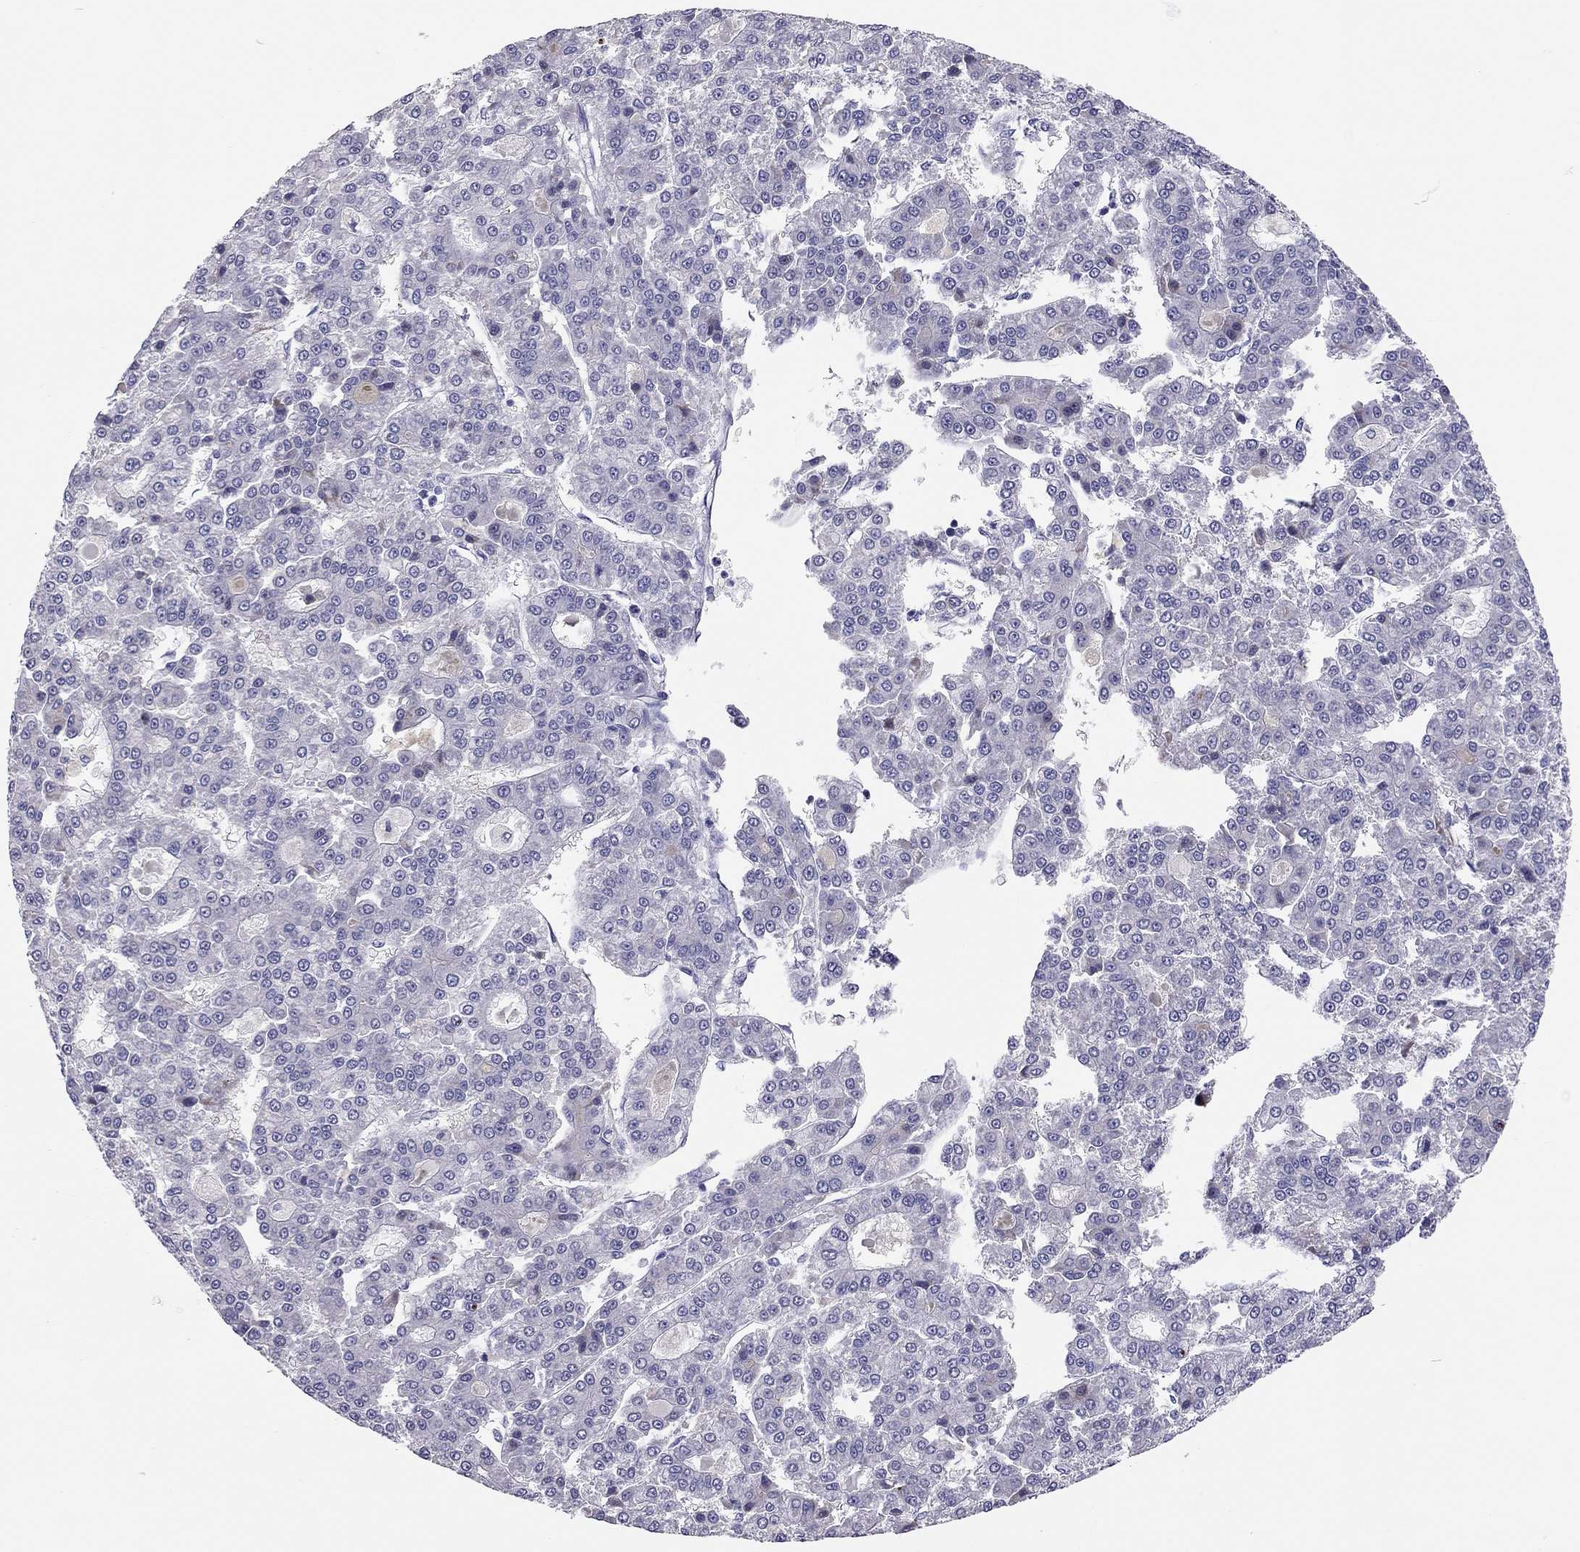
{"staining": {"intensity": "negative", "quantity": "none", "location": "none"}, "tissue": "liver cancer", "cell_type": "Tumor cells", "image_type": "cancer", "snomed": [{"axis": "morphology", "description": "Carcinoma, Hepatocellular, NOS"}, {"axis": "topography", "description": "Liver"}], "caption": "Tumor cells show no significant positivity in liver cancer (hepatocellular carcinoma). The staining was performed using DAB to visualize the protein expression in brown, while the nuclei were stained in blue with hematoxylin (Magnification: 20x).", "gene": "SCARB1", "patient": {"sex": "male", "age": 70}}